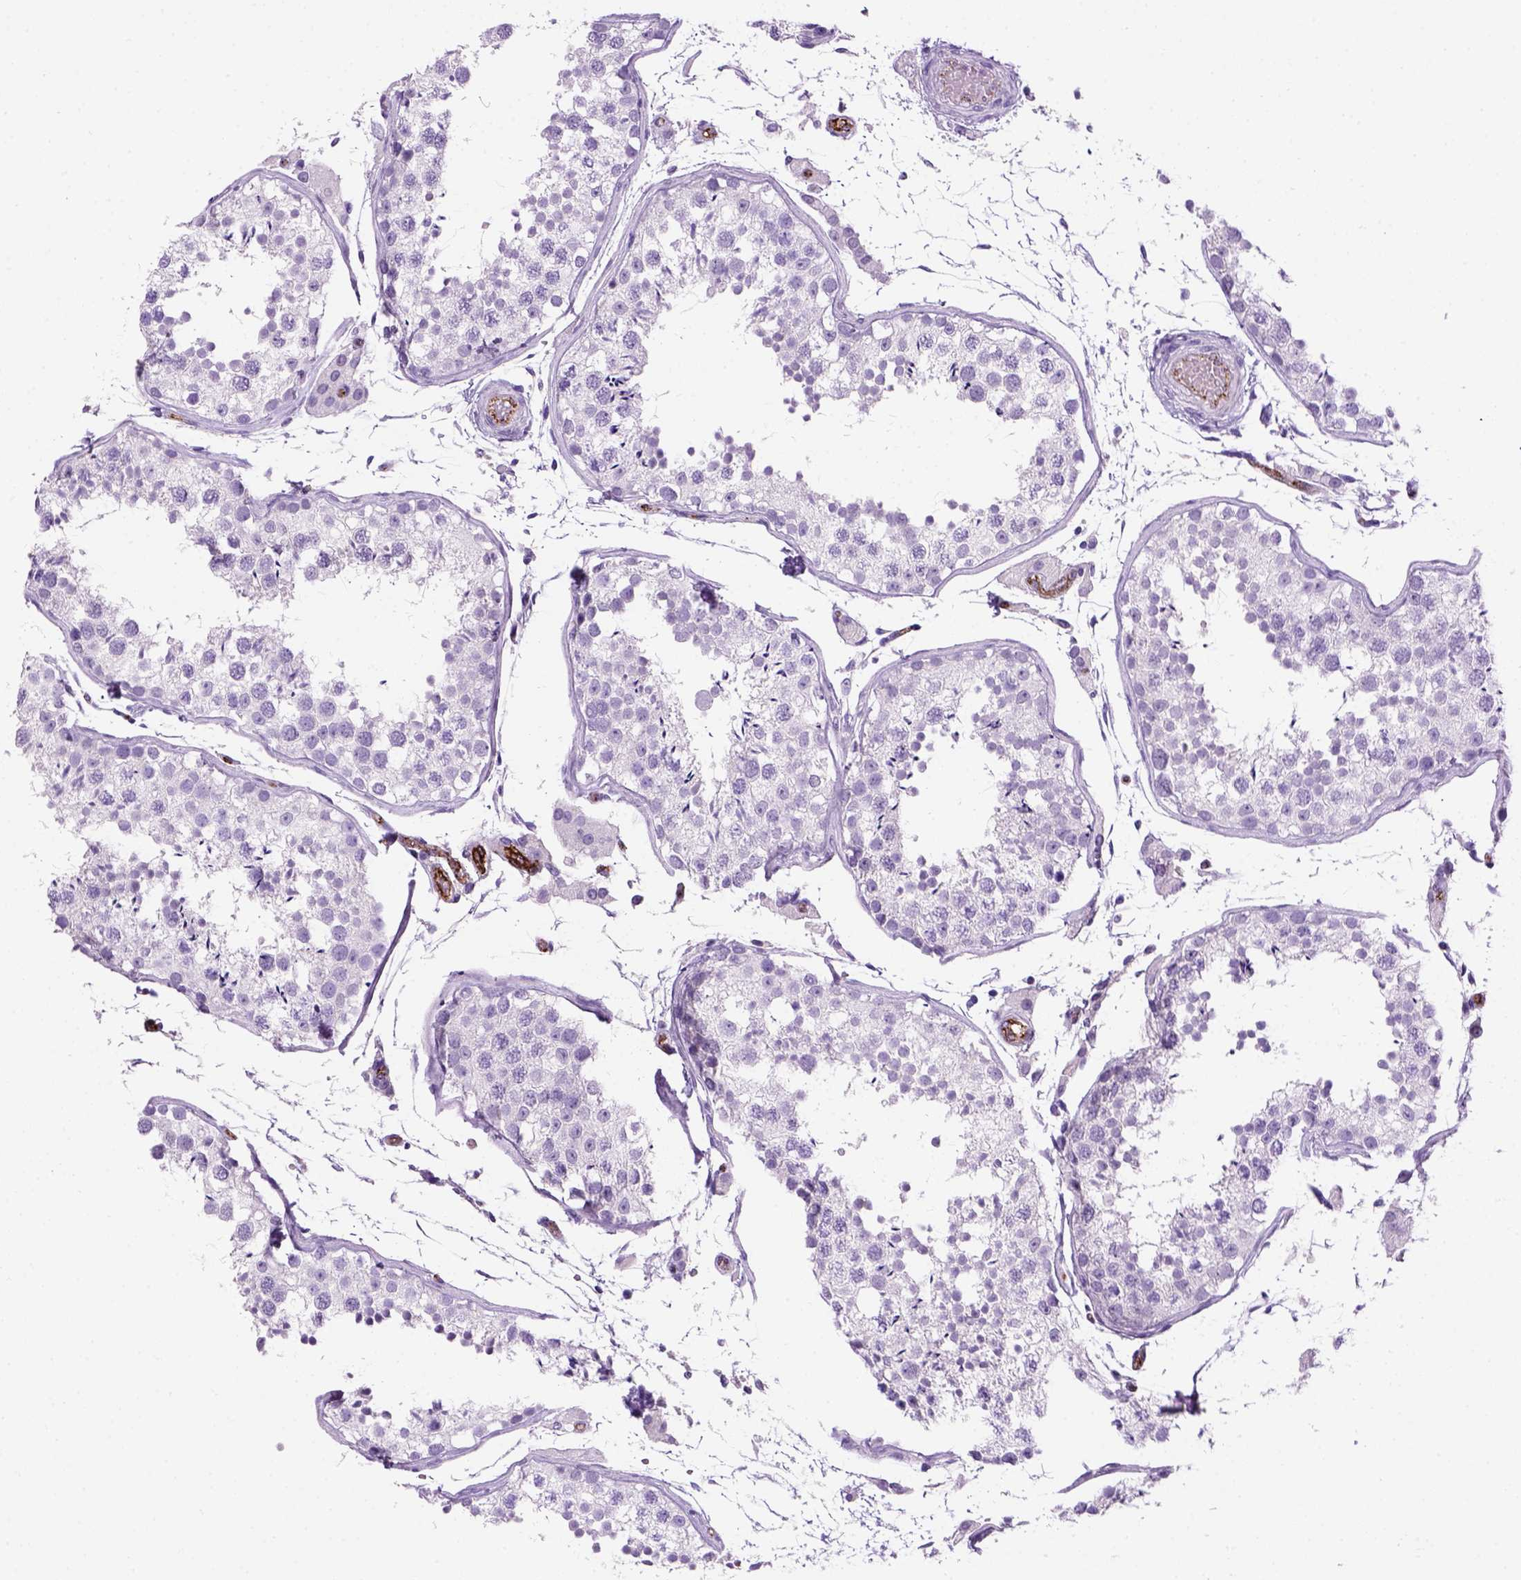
{"staining": {"intensity": "negative", "quantity": "none", "location": "none"}, "tissue": "testis", "cell_type": "Cells in seminiferous ducts", "image_type": "normal", "snomed": [{"axis": "morphology", "description": "Normal tissue, NOS"}, {"axis": "topography", "description": "Testis"}], "caption": "Immunohistochemistry micrograph of benign testis stained for a protein (brown), which reveals no positivity in cells in seminiferous ducts.", "gene": "VWF", "patient": {"sex": "male", "age": 29}}